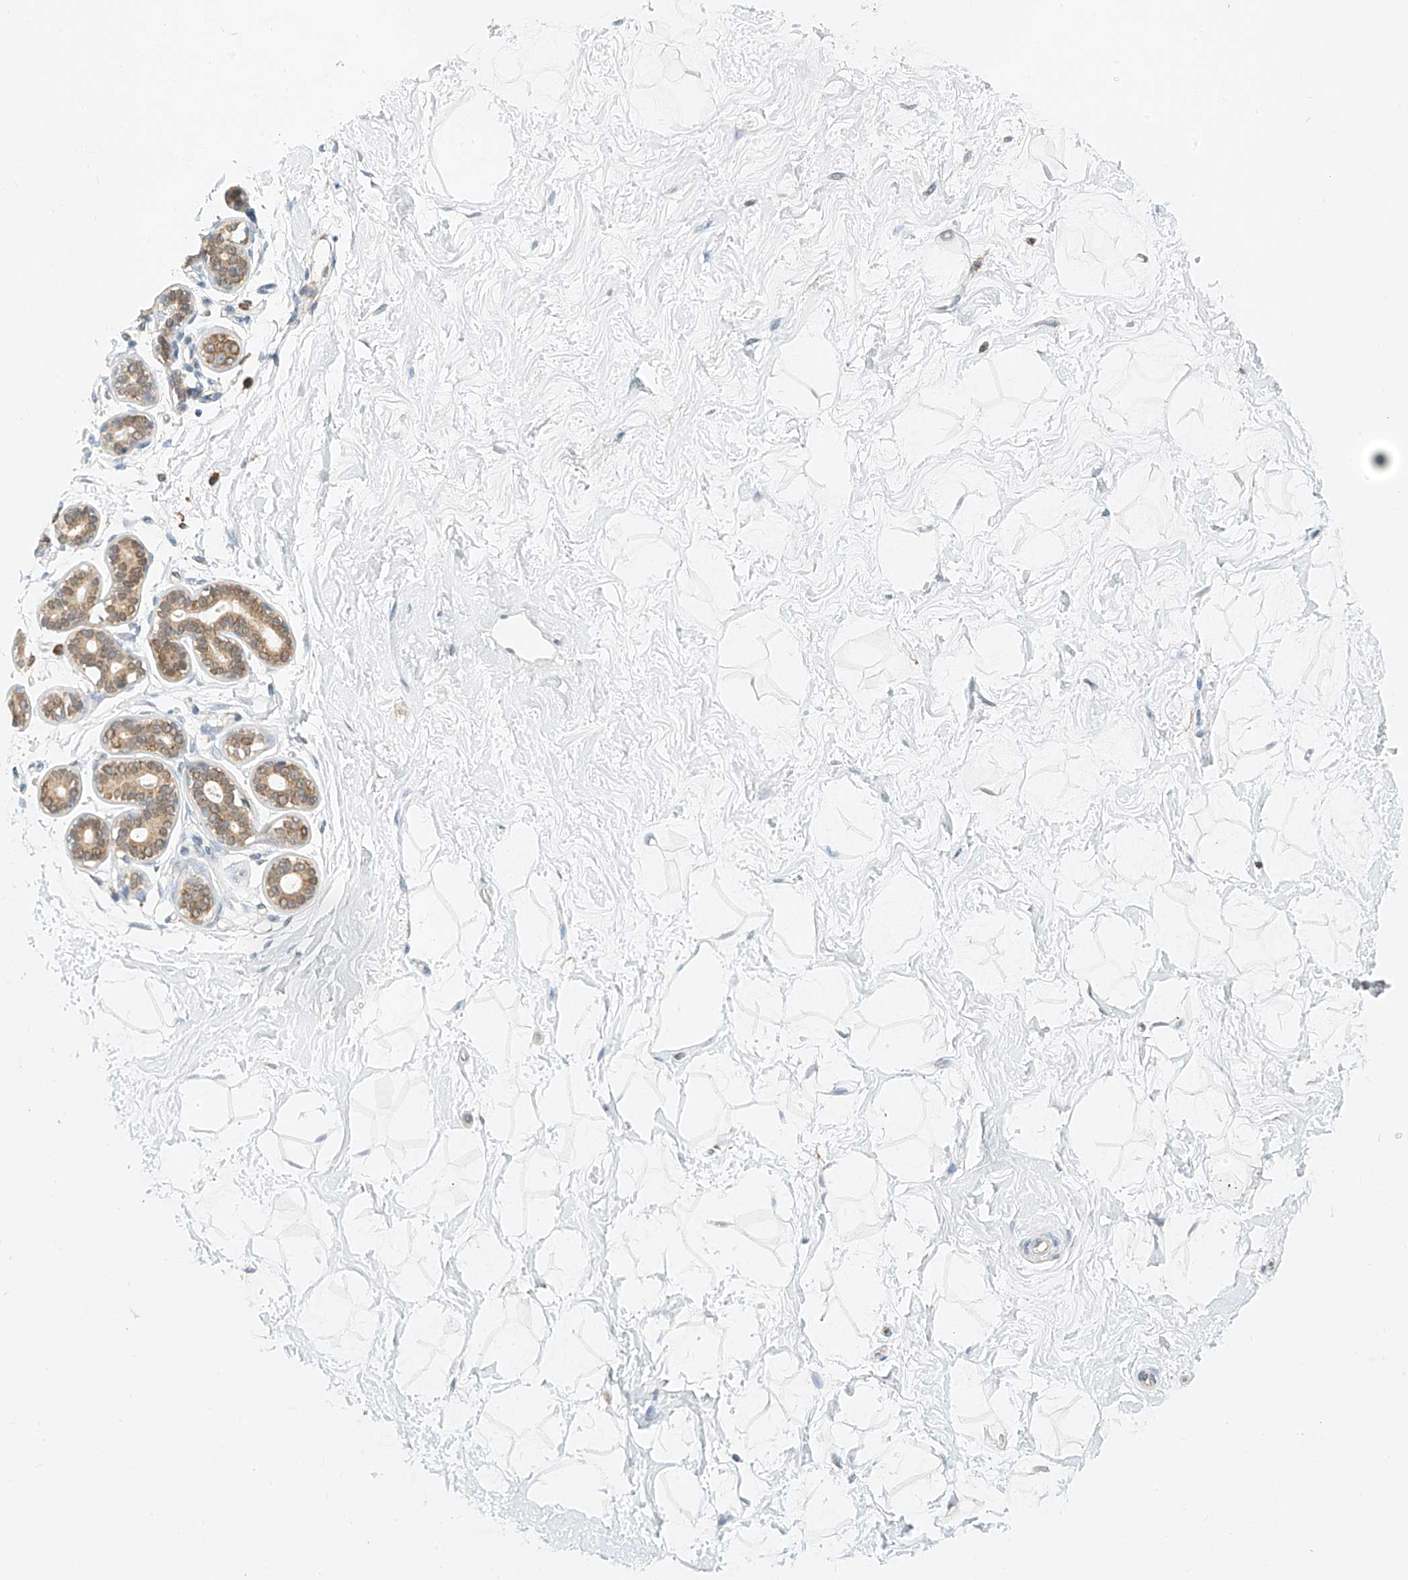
{"staining": {"intensity": "negative", "quantity": "none", "location": "none"}, "tissue": "breast", "cell_type": "Adipocytes", "image_type": "normal", "snomed": [{"axis": "morphology", "description": "Normal tissue, NOS"}, {"axis": "morphology", "description": "Adenoma, NOS"}, {"axis": "topography", "description": "Breast"}], "caption": "DAB (3,3'-diaminobenzidine) immunohistochemical staining of normal breast reveals no significant staining in adipocytes.", "gene": "PPA2", "patient": {"sex": "female", "age": 23}}